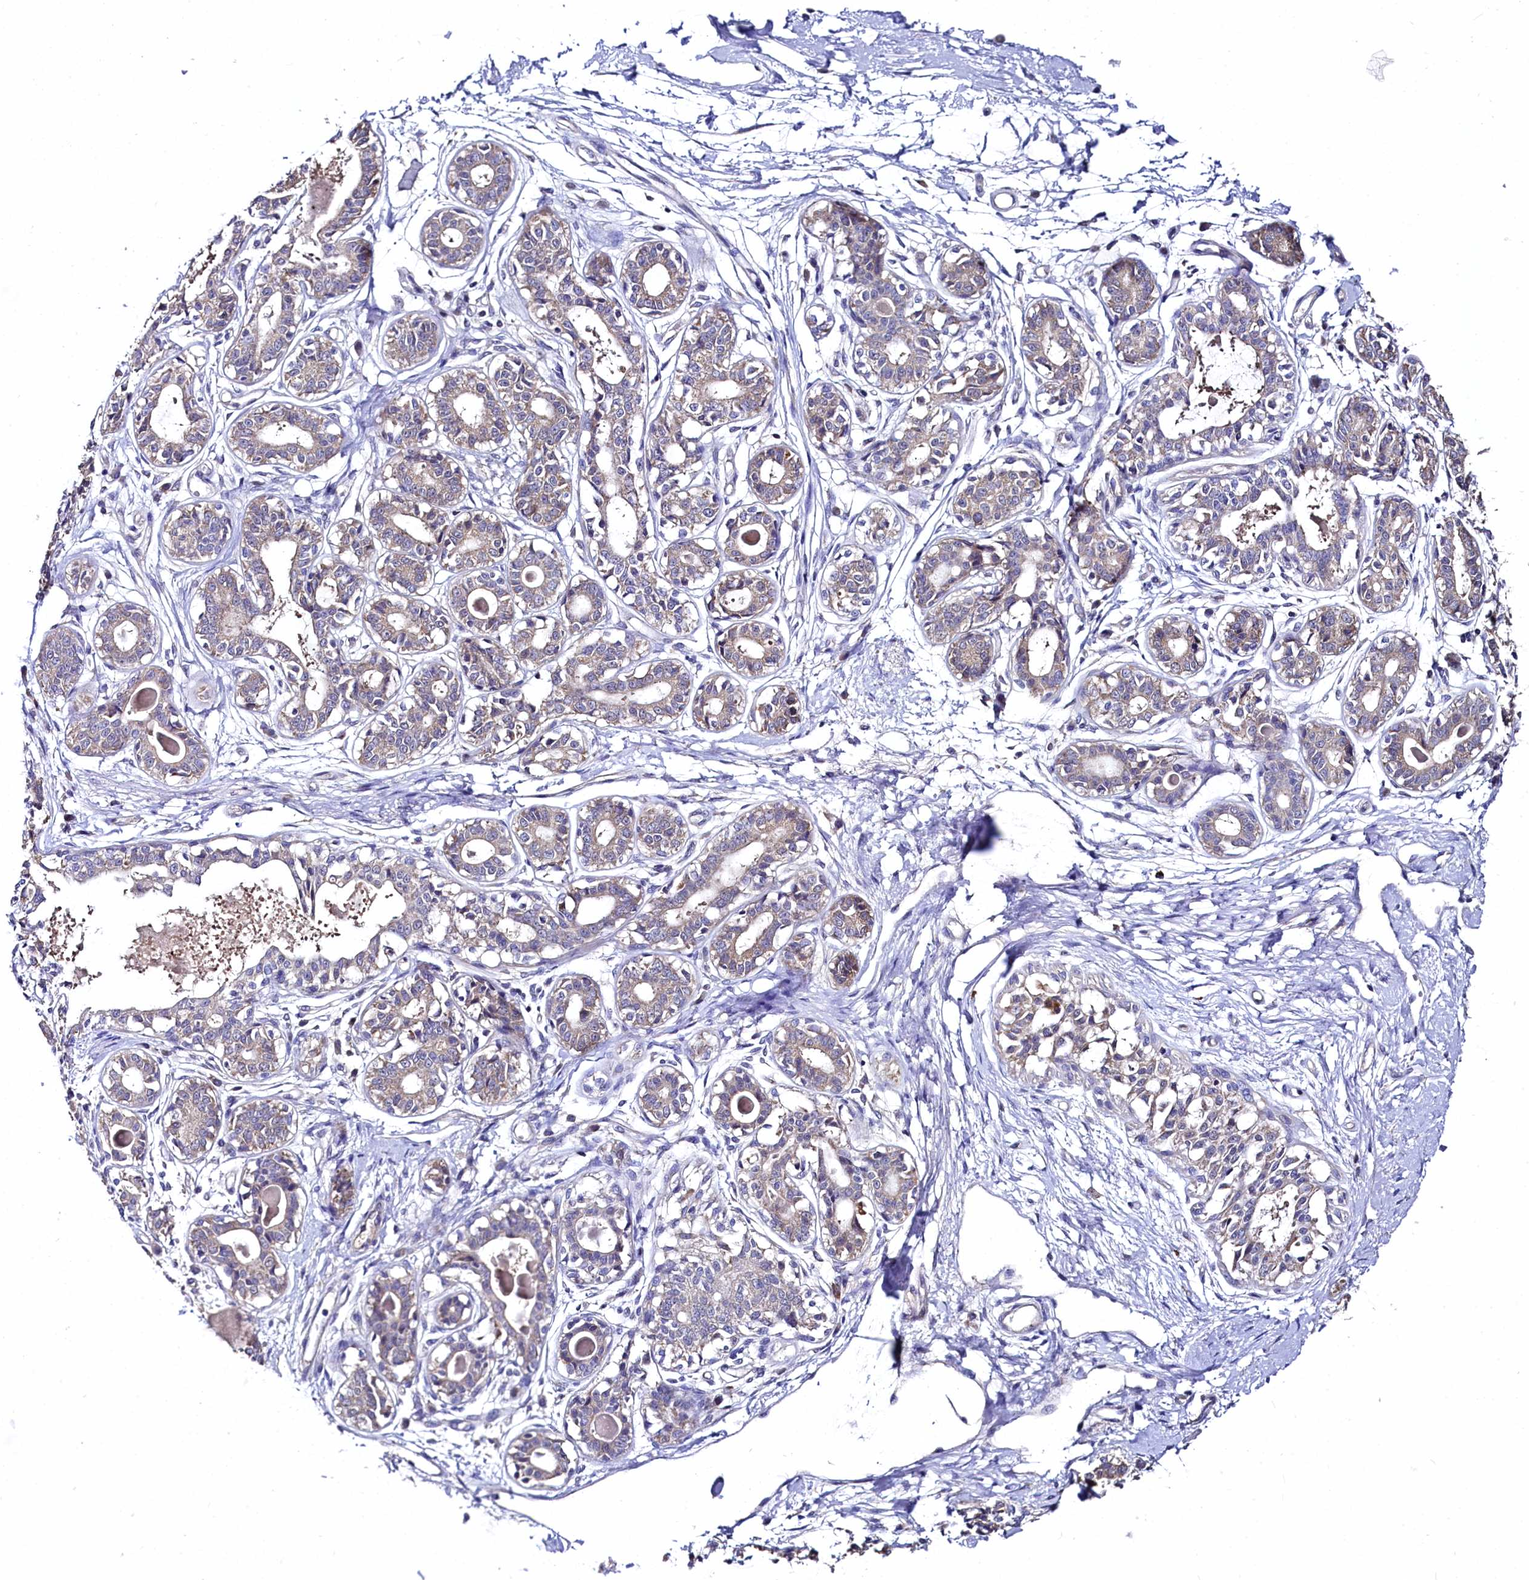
{"staining": {"intensity": "negative", "quantity": "none", "location": "none"}, "tissue": "breast", "cell_type": "Adipocytes", "image_type": "normal", "snomed": [{"axis": "morphology", "description": "Normal tissue, NOS"}, {"axis": "topography", "description": "Breast"}], "caption": "IHC histopathology image of unremarkable human breast stained for a protein (brown), which shows no expression in adipocytes. (DAB (3,3'-diaminobenzidine) immunohistochemistry, high magnification).", "gene": "MRPL57", "patient": {"sex": "female", "age": 45}}